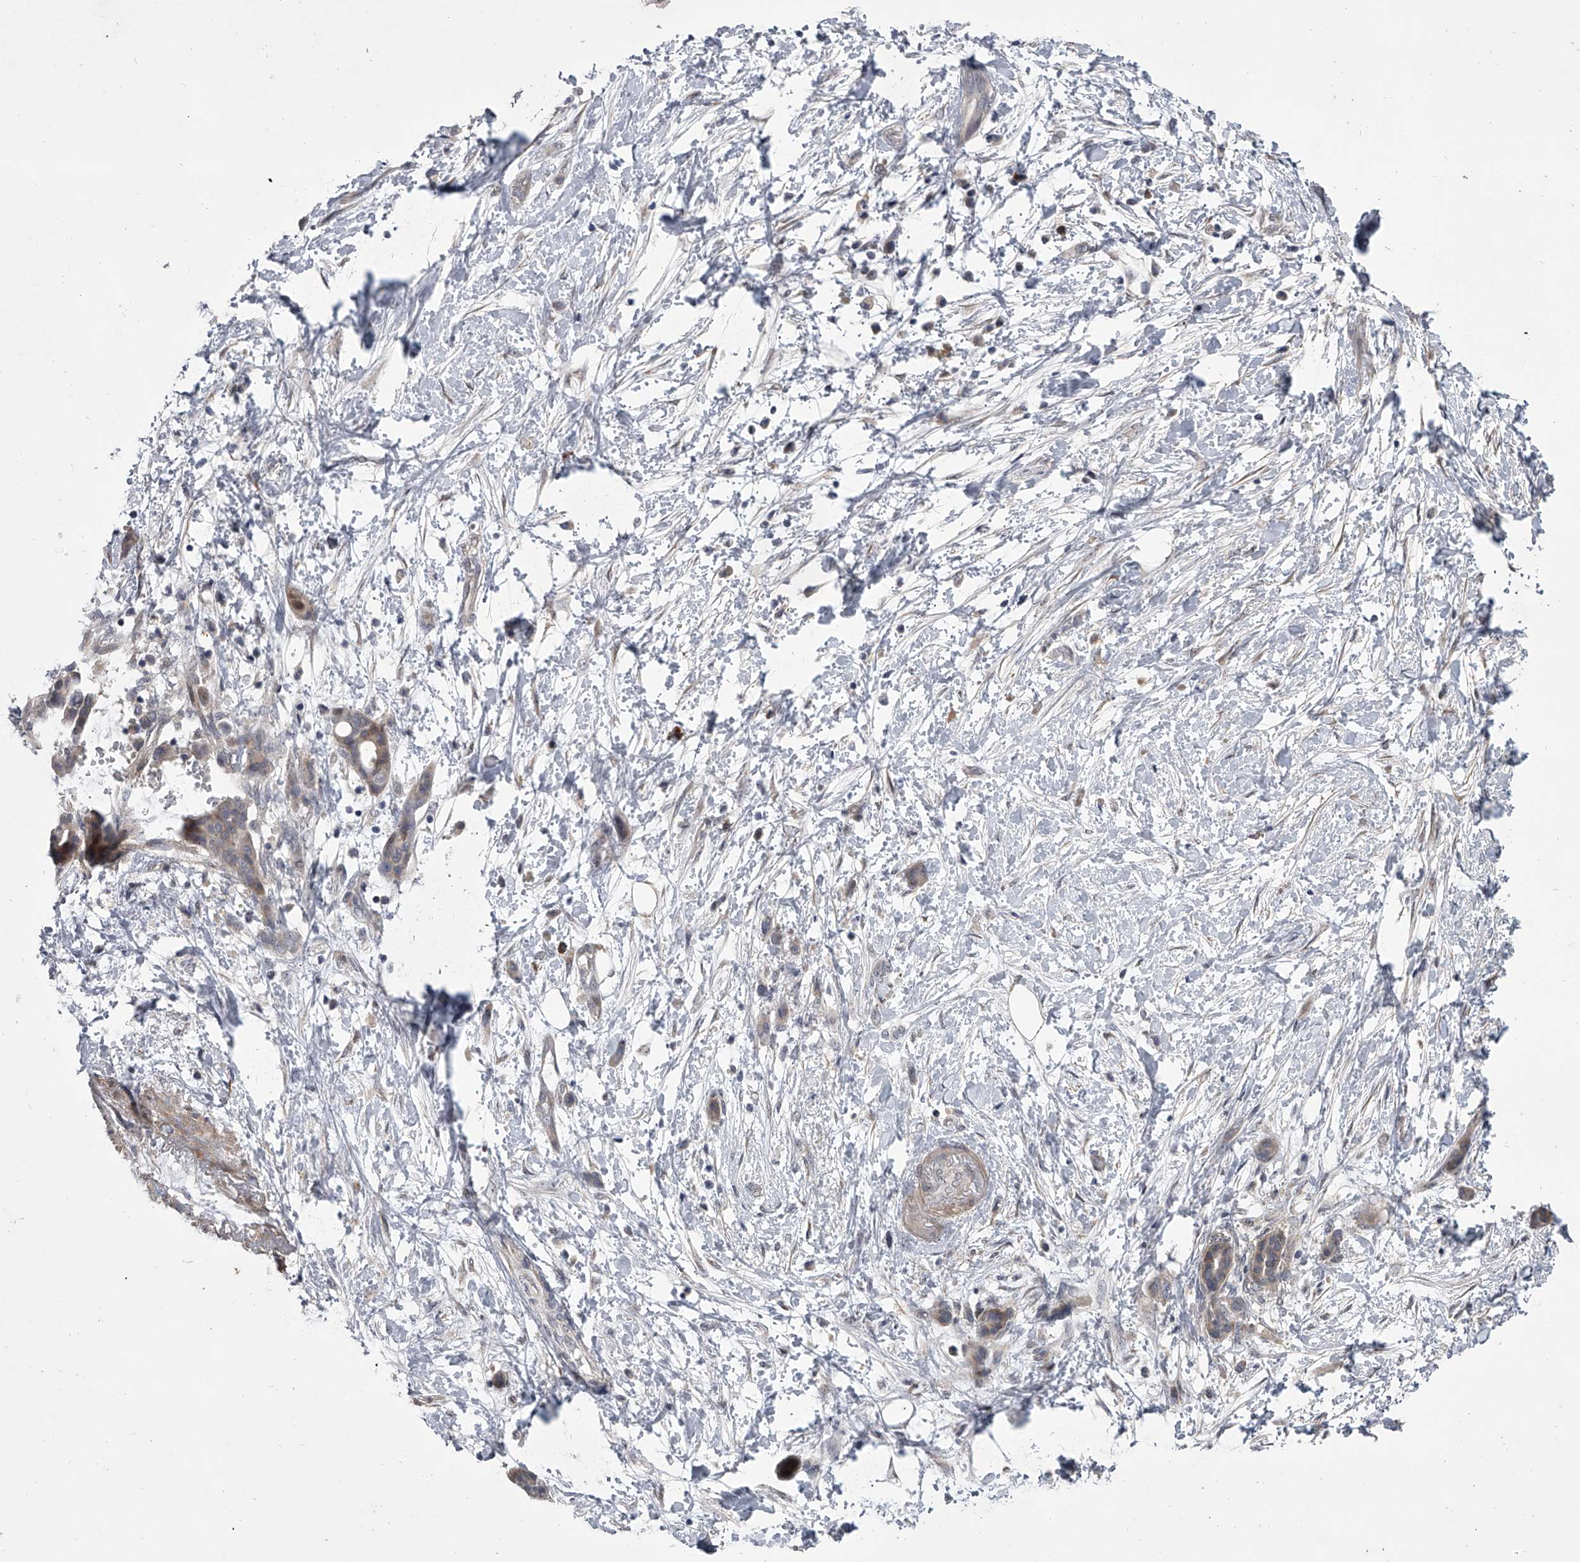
{"staining": {"intensity": "weak", "quantity": "<25%", "location": "cytoplasmic/membranous"}, "tissue": "pancreatic cancer", "cell_type": "Tumor cells", "image_type": "cancer", "snomed": [{"axis": "morphology", "description": "Normal tissue, NOS"}, {"axis": "morphology", "description": "Adenocarcinoma, NOS"}, {"axis": "topography", "description": "Pancreas"}, {"axis": "topography", "description": "Peripheral nerve tissue"}], "caption": "Pancreatic adenocarcinoma was stained to show a protein in brown. There is no significant staining in tumor cells. (Stains: DAB (3,3'-diaminobenzidine) immunohistochemistry with hematoxylin counter stain, Microscopy: brightfield microscopy at high magnification).", "gene": "HEATR6", "patient": {"sex": "female", "age": 63}}